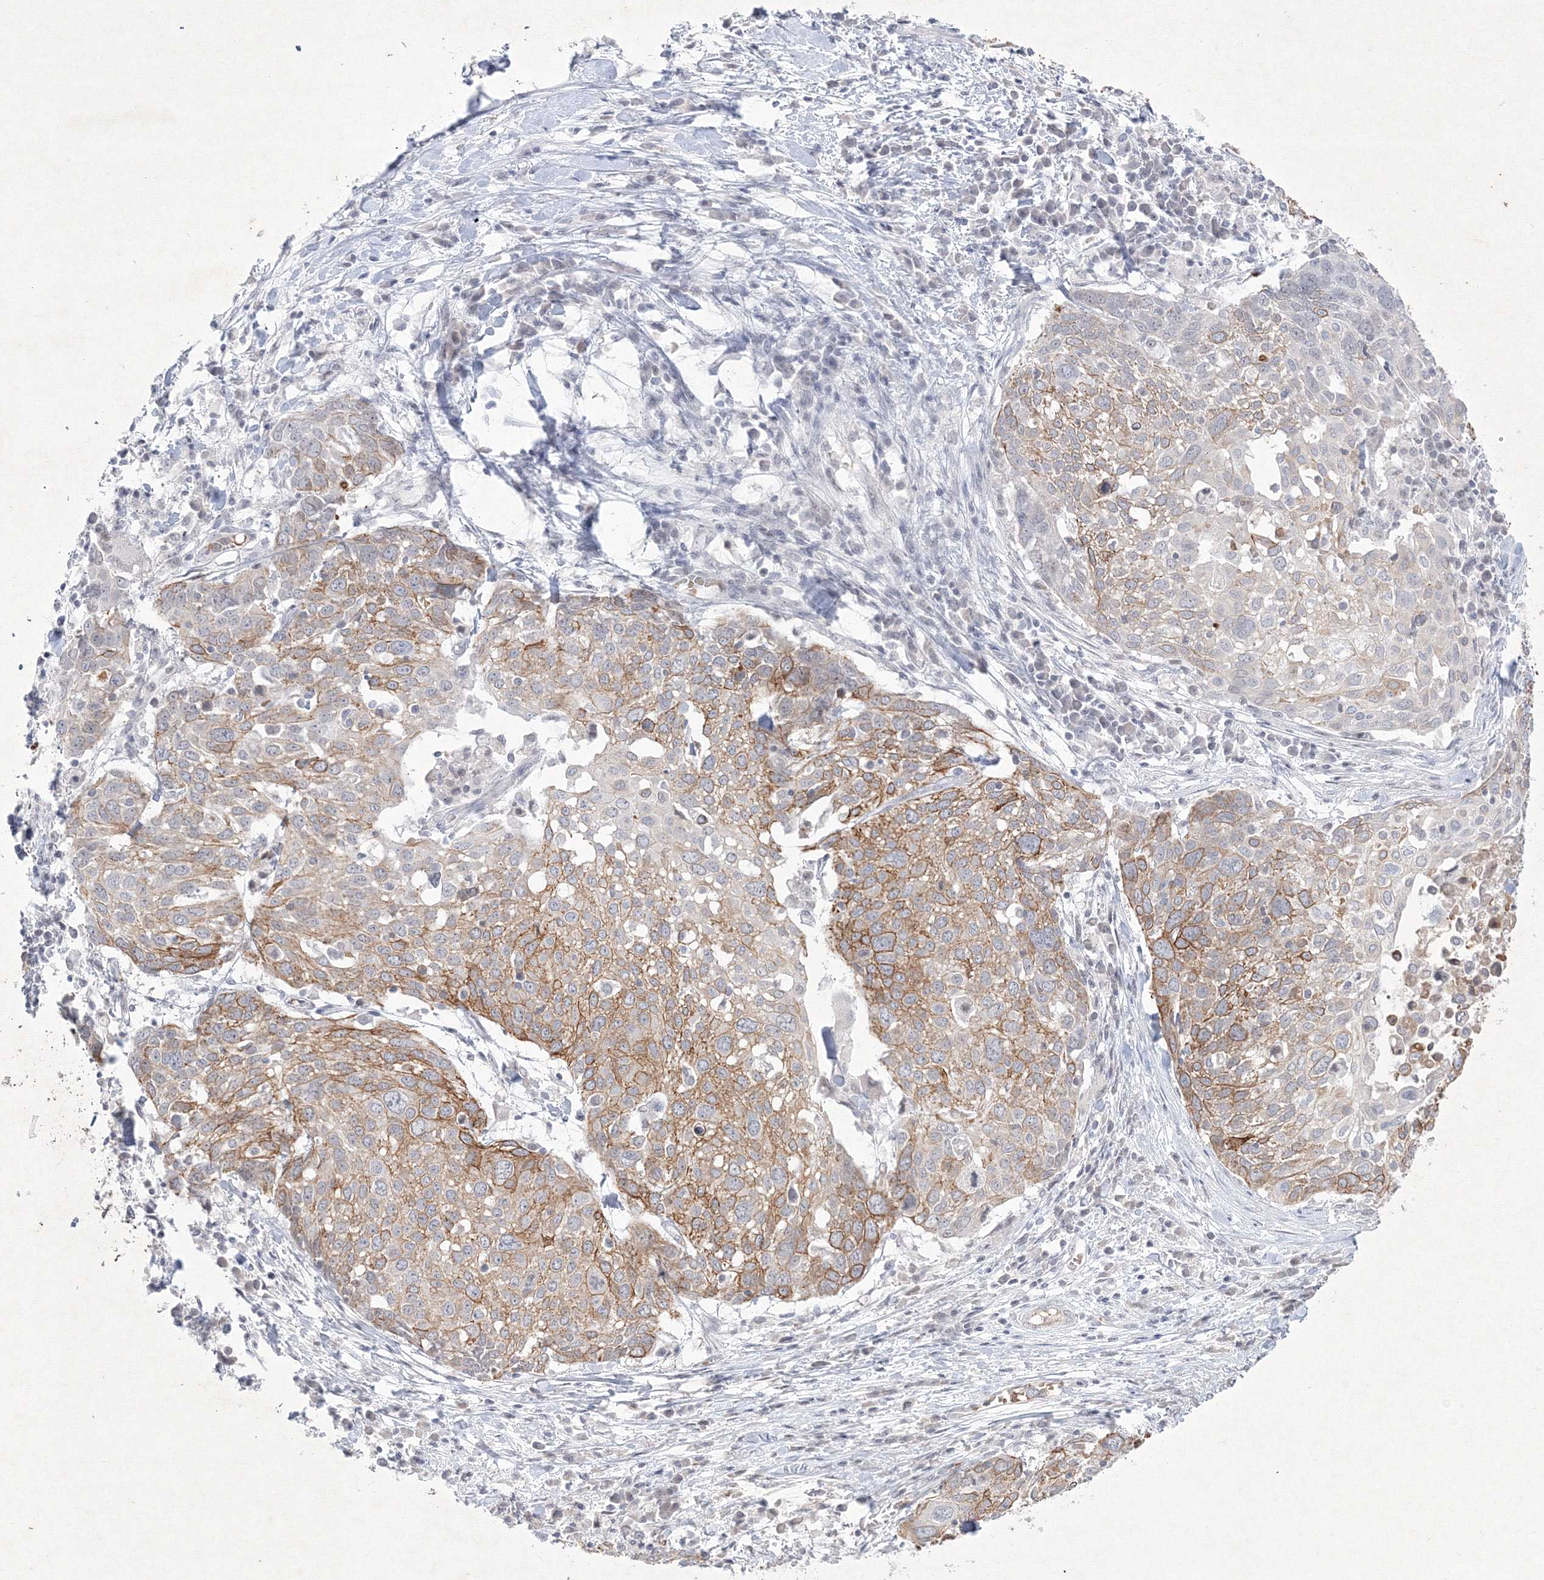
{"staining": {"intensity": "moderate", "quantity": "25%-75%", "location": "cytoplasmic/membranous"}, "tissue": "lung cancer", "cell_type": "Tumor cells", "image_type": "cancer", "snomed": [{"axis": "morphology", "description": "Squamous cell carcinoma, NOS"}, {"axis": "topography", "description": "Lung"}], "caption": "Protein staining of squamous cell carcinoma (lung) tissue displays moderate cytoplasmic/membranous expression in about 25%-75% of tumor cells. Using DAB (3,3'-diaminobenzidine) (brown) and hematoxylin (blue) stains, captured at high magnification using brightfield microscopy.", "gene": "NXPE3", "patient": {"sex": "male", "age": 65}}